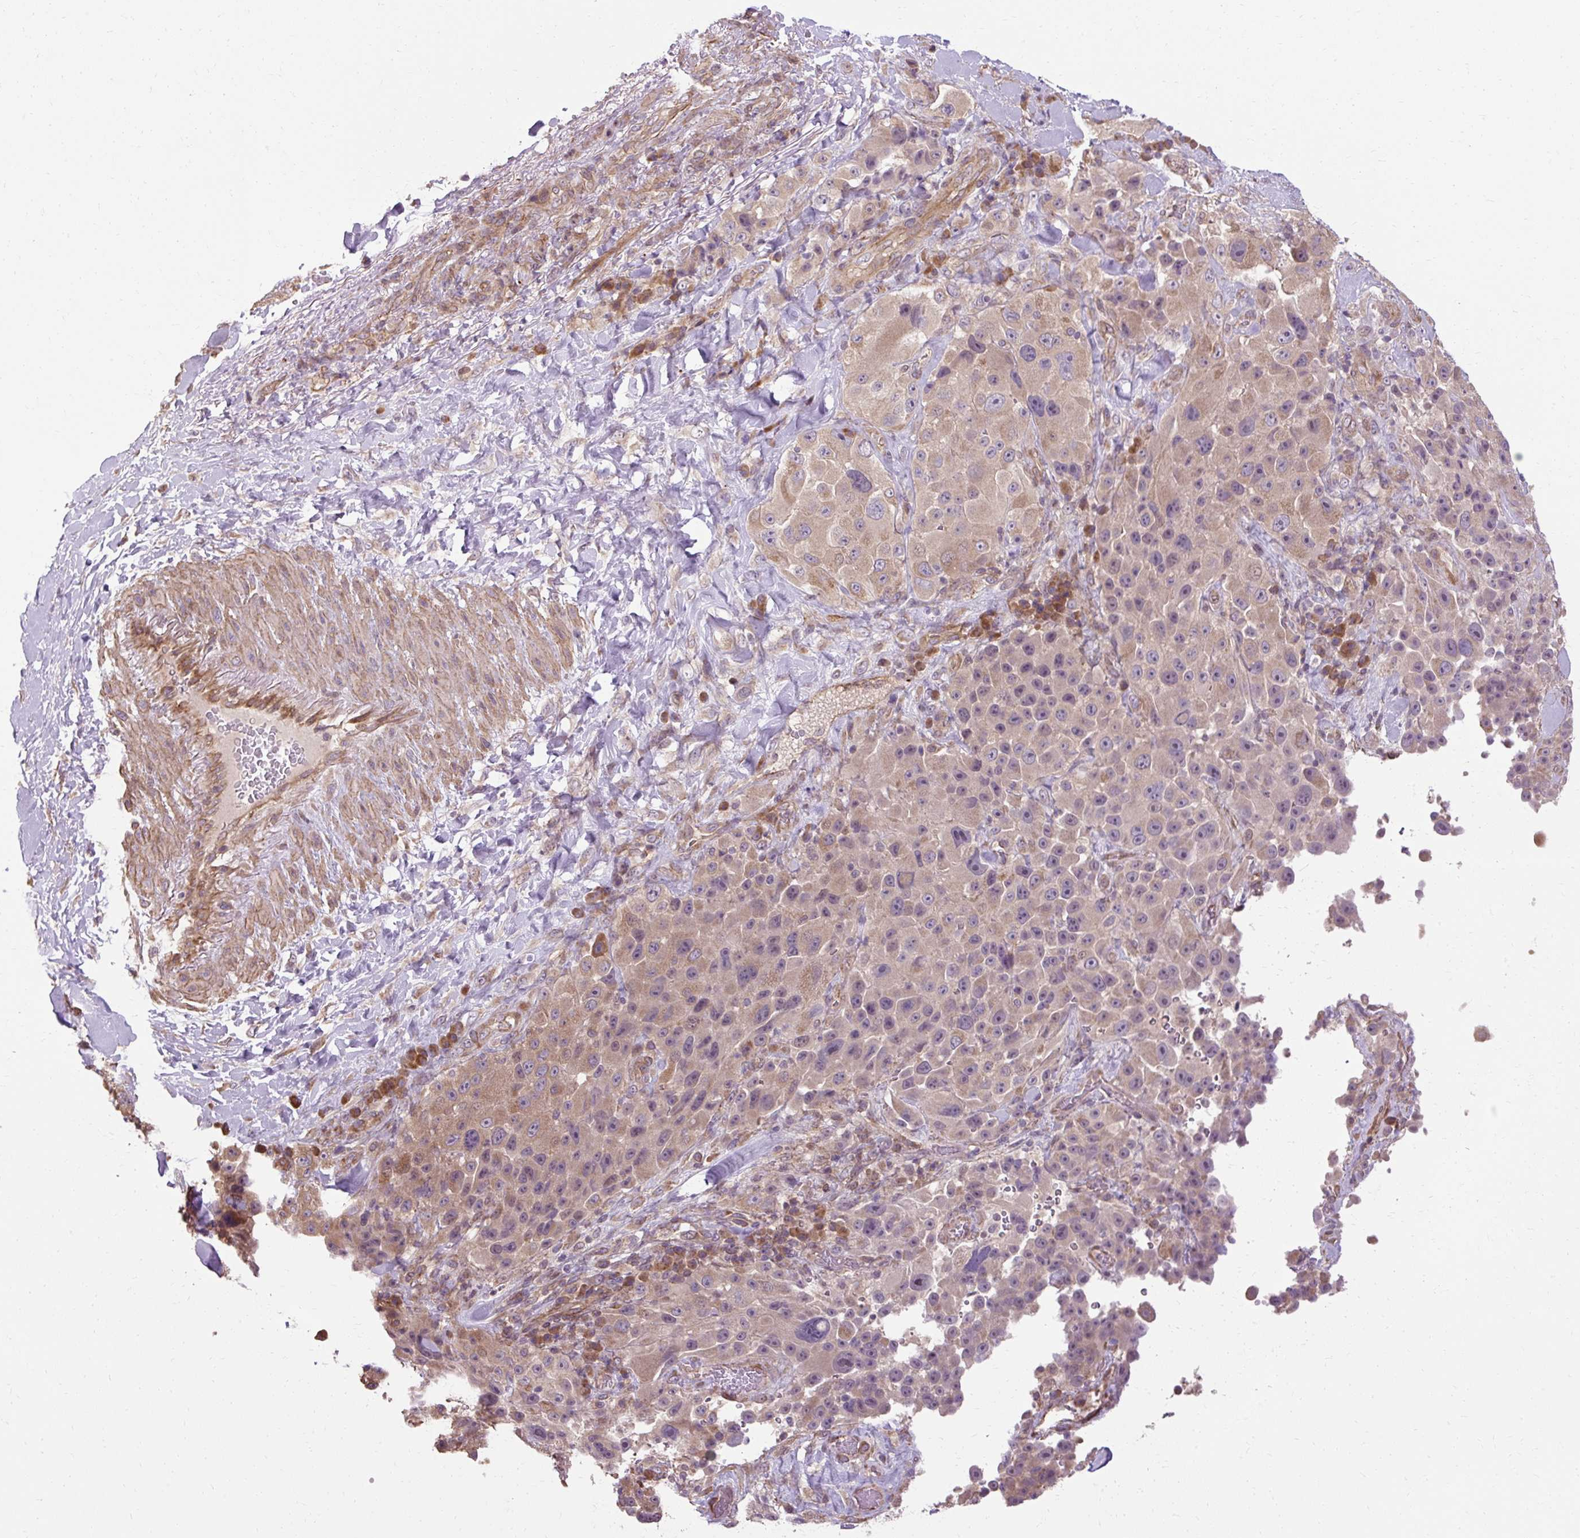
{"staining": {"intensity": "weak", "quantity": ">75%", "location": "cytoplasmic/membranous"}, "tissue": "melanoma", "cell_type": "Tumor cells", "image_type": "cancer", "snomed": [{"axis": "morphology", "description": "Malignant melanoma, Metastatic site"}, {"axis": "topography", "description": "Lymph node"}], "caption": "Tumor cells demonstrate low levels of weak cytoplasmic/membranous staining in approximately >75% of cells in melanoma. The protein is stained brown, and the nuclei are stained in blue (DAB IHC with brightfield microscopy, high magnification).", "gene": "FLRT1", "patient": {"sex": "male", "age": 62}}